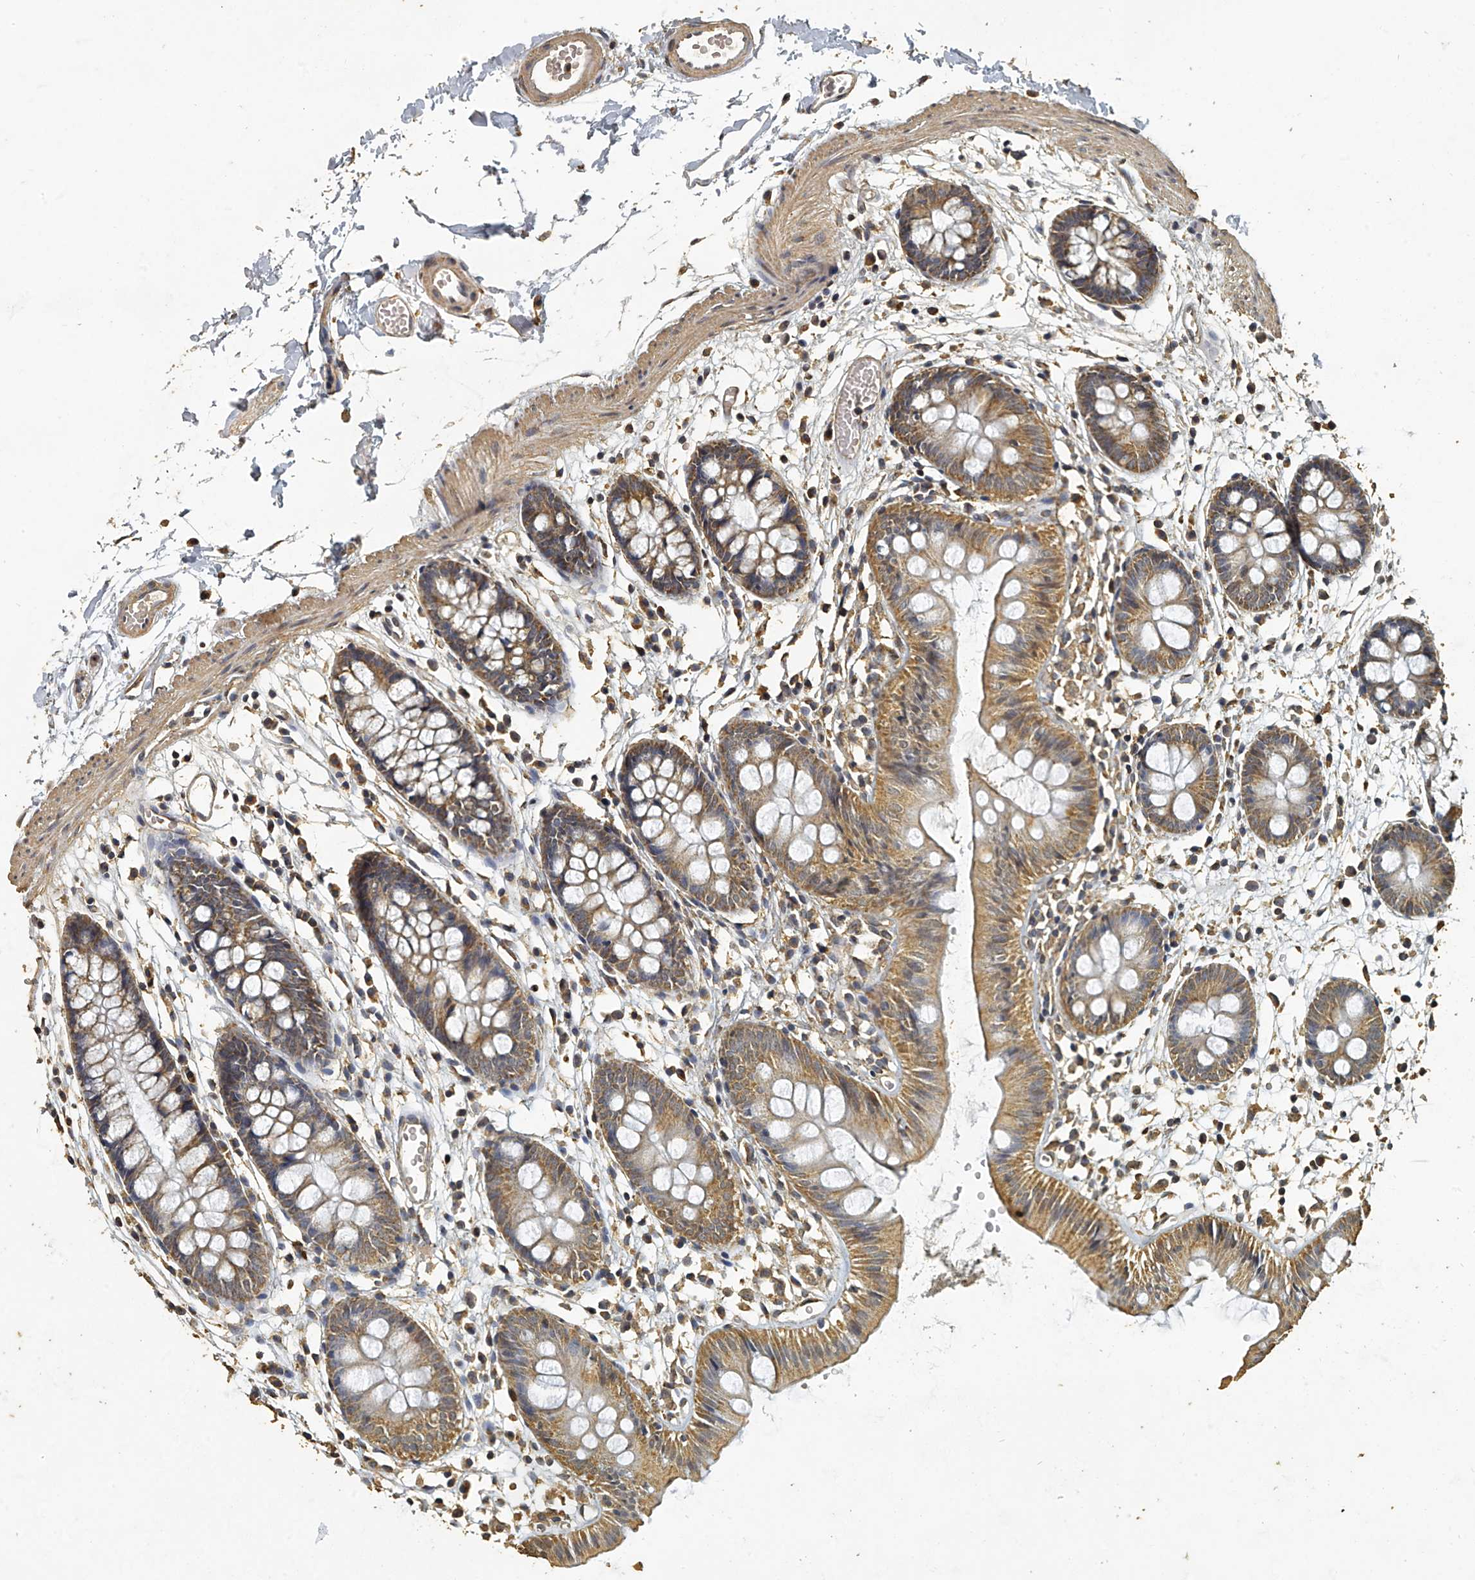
{"staining": {"intensity": "moderate", "quantity": ">75%", "location": "cytoplasmic/membranous"}, "tissue": "colon", "cell_type": "Endothelial cells", "image_type": "normal", "snomed": [{"axis": "morphology", "description": "Normal tissue, NOS"}, {"axis": "topography", "description": "Colon"}], "caption": "Immunohistochemical staining of benign colon demonstrates moderate cytoplasmic/membranous protein expression in about >75% of endothelial cells. (DAB = brown stain, brightfield microscopy at high magnification).", "gene": "MRPL28", "patient": {"sex": "male", "age": 56}}